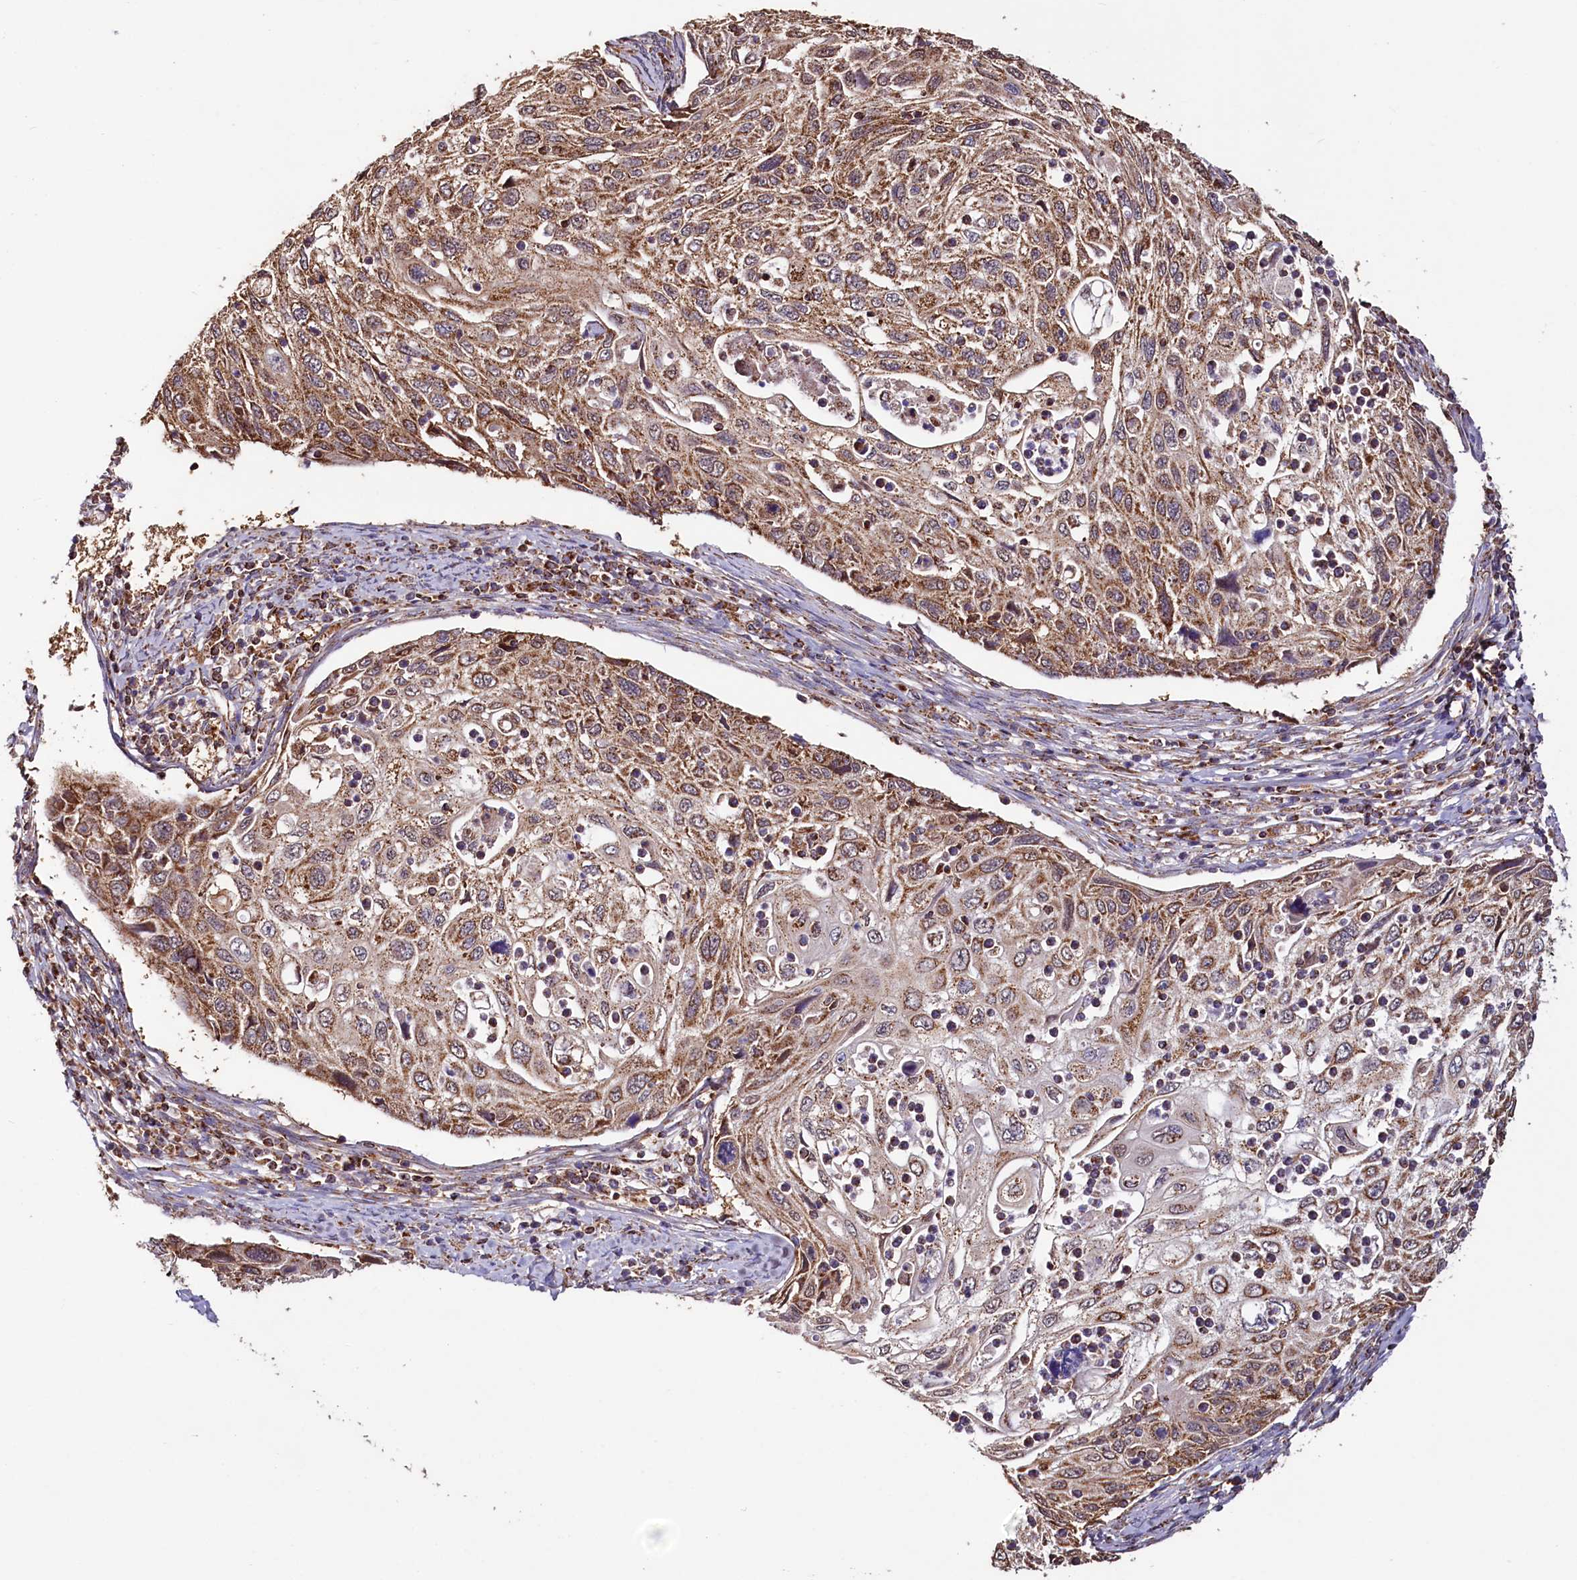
{"staining": {"intensity": "moderate", "quantity": ">75%", "location": "cytoplasmic/membranous"}, "tissue": "cervical cancer", "cell_type": "Tumor cells", "image_type": "cancer", "snomed": [{"axis": "morphology", "description": "Squamous cell carcinoma, NOS"}, {"axis": "topography", "description": "Cervix"}], "caption": "Moderate cytoplasmic/membranous positivity is seen in approximately >75% of tumor cells in cervical cancer.", "gene": "NUDT15", "patient": {"sex": "female", "age": 70}}